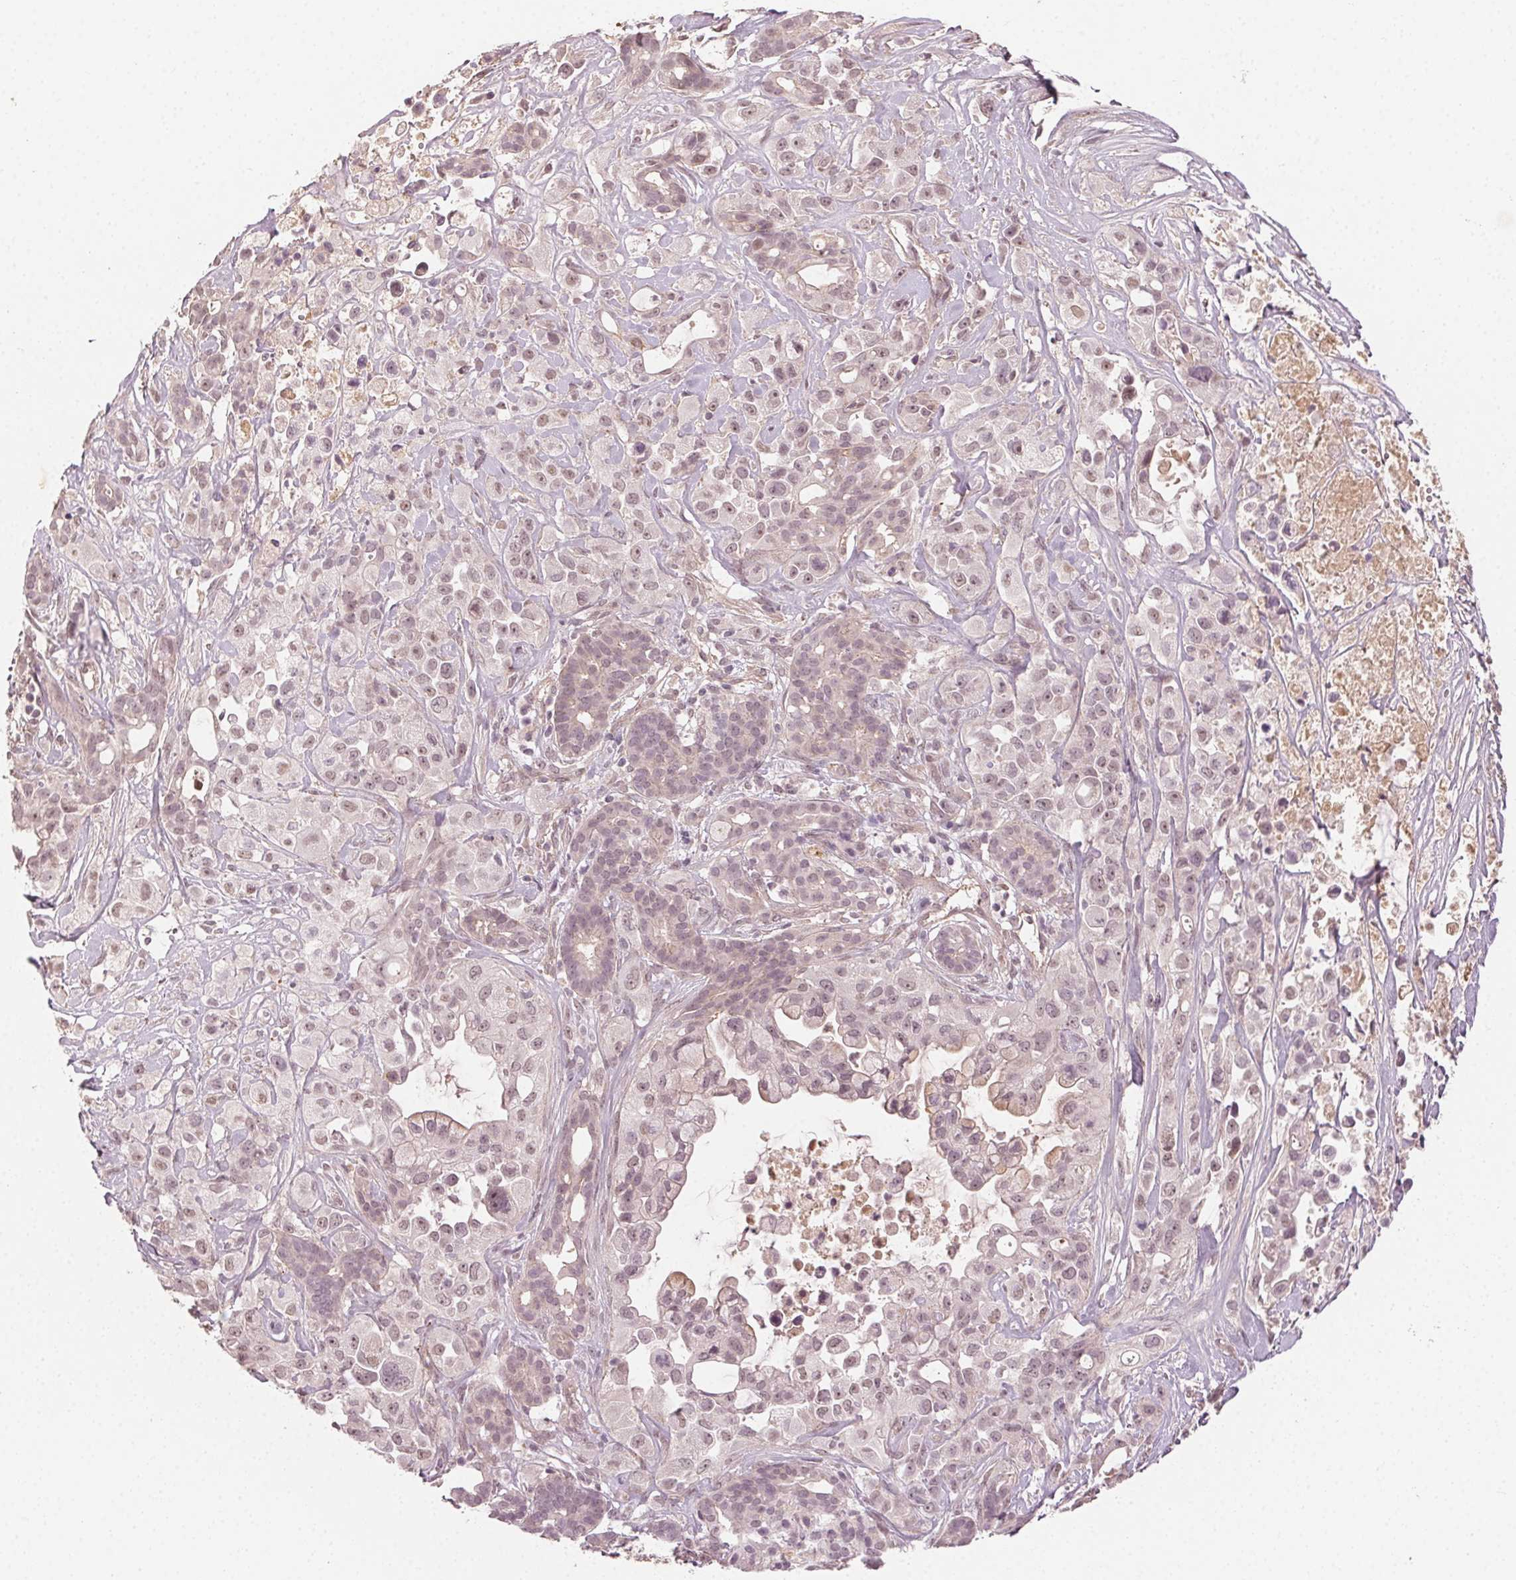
{"staining": {"intensity": "weak", "quantity": "25%-75%", "location": "nuclear"}, "tissue": "pancreatic cancer", "cell_type": "Tumor cells", "image_type": "cancer", "snomed": [{"axis": "morphology", "description": "Adenocarcinoma, NOS"}, {"axis": "topography", "description": "Pancreas"}], "caption": "The micrograph reveals immunohistochemical staining of pancreatic adenocarcinoma. There is weak nuclear expression is seen in approximately 25%-75% of tumor cells.", "gene": "TUB", "patient": {"sex": "male", "age": 44}}